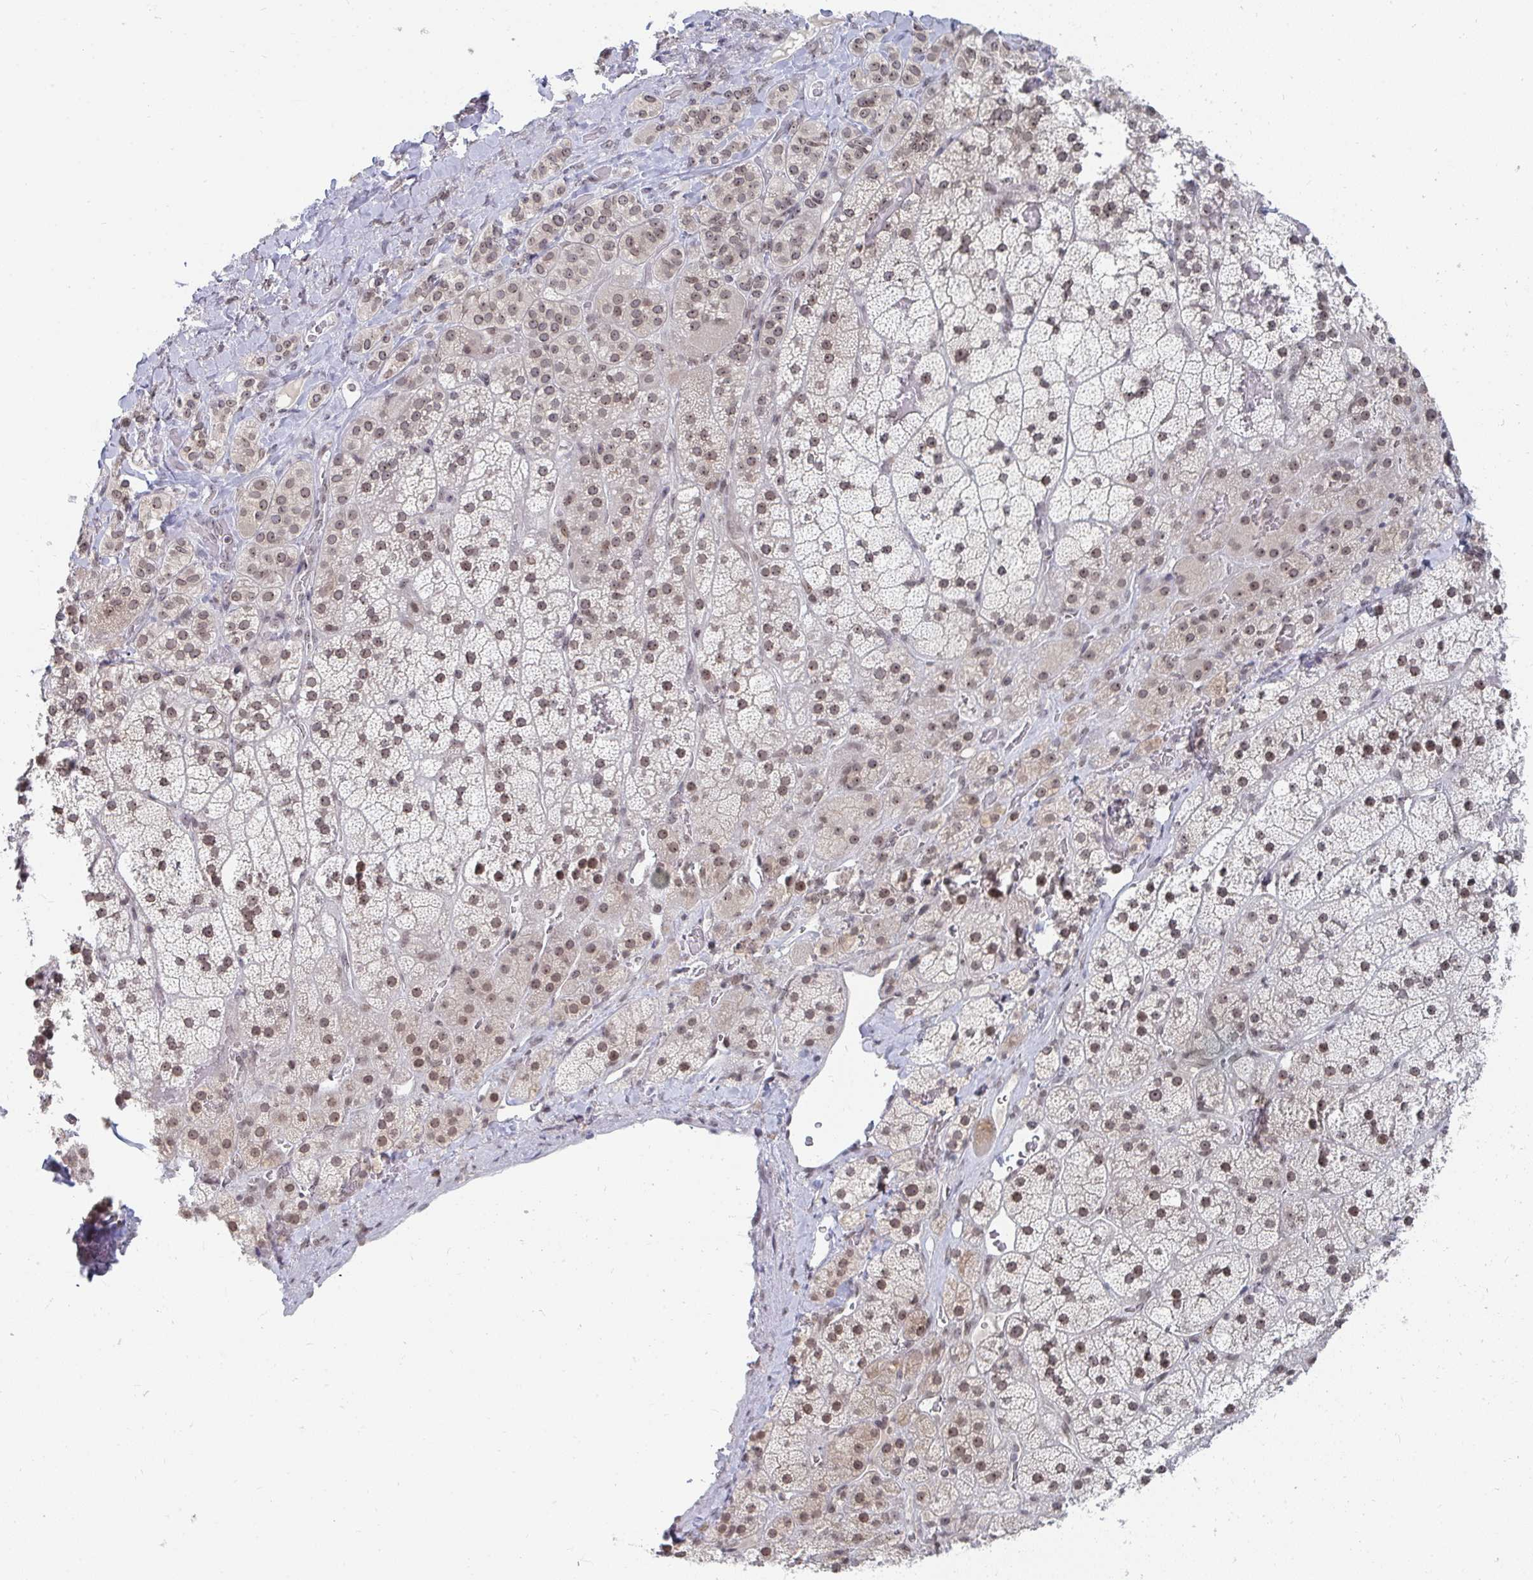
{"staining": {"intensity": "weak", "quantity": ">75%", "location": "nuclear"}, "tissue": "adrenal gland", "cell_type": "Glandular cells", "image_type": "normal", "snomed": [{"axis": "morphology", "description": "Normal tissue, NOS"}, {"axis": "topography", "description": "Adrenal gland"}], "caption": "An image showing weak nuclear expression in about >75% of glandular cells in normal adrenal gland, as visualized by brown immunohistochemical staining.", "gene": "TRIP12", "patient": {"sex": "male", "age": 57}}